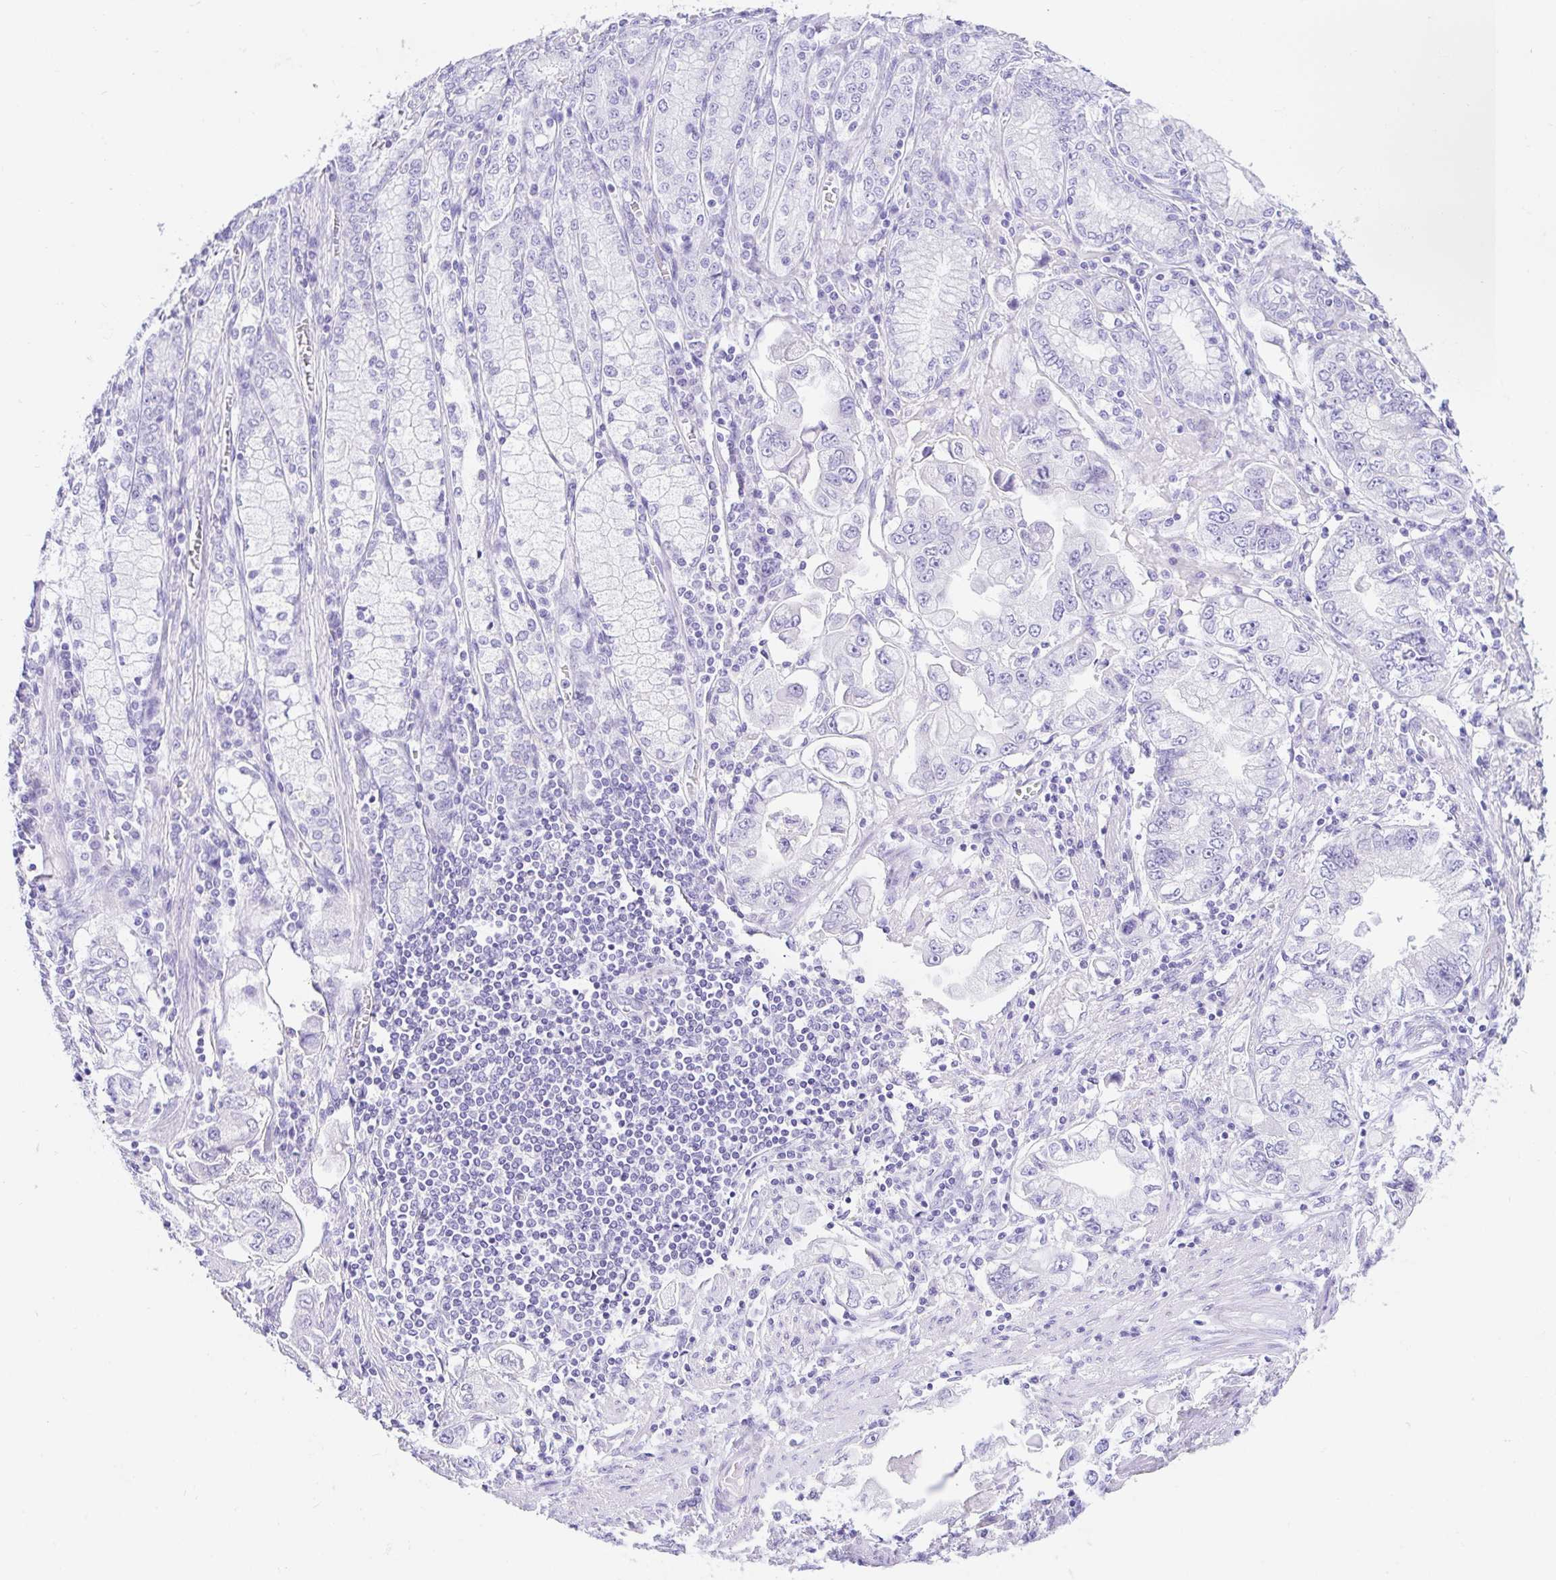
{"staining": {"intensity": "negative", "quantity": "none", "location": "none"}, "tissue": "stomach cancer", "cell_type": "Tumor cells", "image_type": "cancer", "snomed": [{"axis": "morphology", "description": "Adenocarcinoma, NOS"}, {"axis": "topography", "description": "Stomach, lower"}], "caption": "This is a image of immunohistochemistry staining of adenocarcinoma (stomach), which shows no expression in tumor cells. Nuclei are stained in blue.", "gene": "PAX8", "patient": {"sex": "female", "age": 93}}